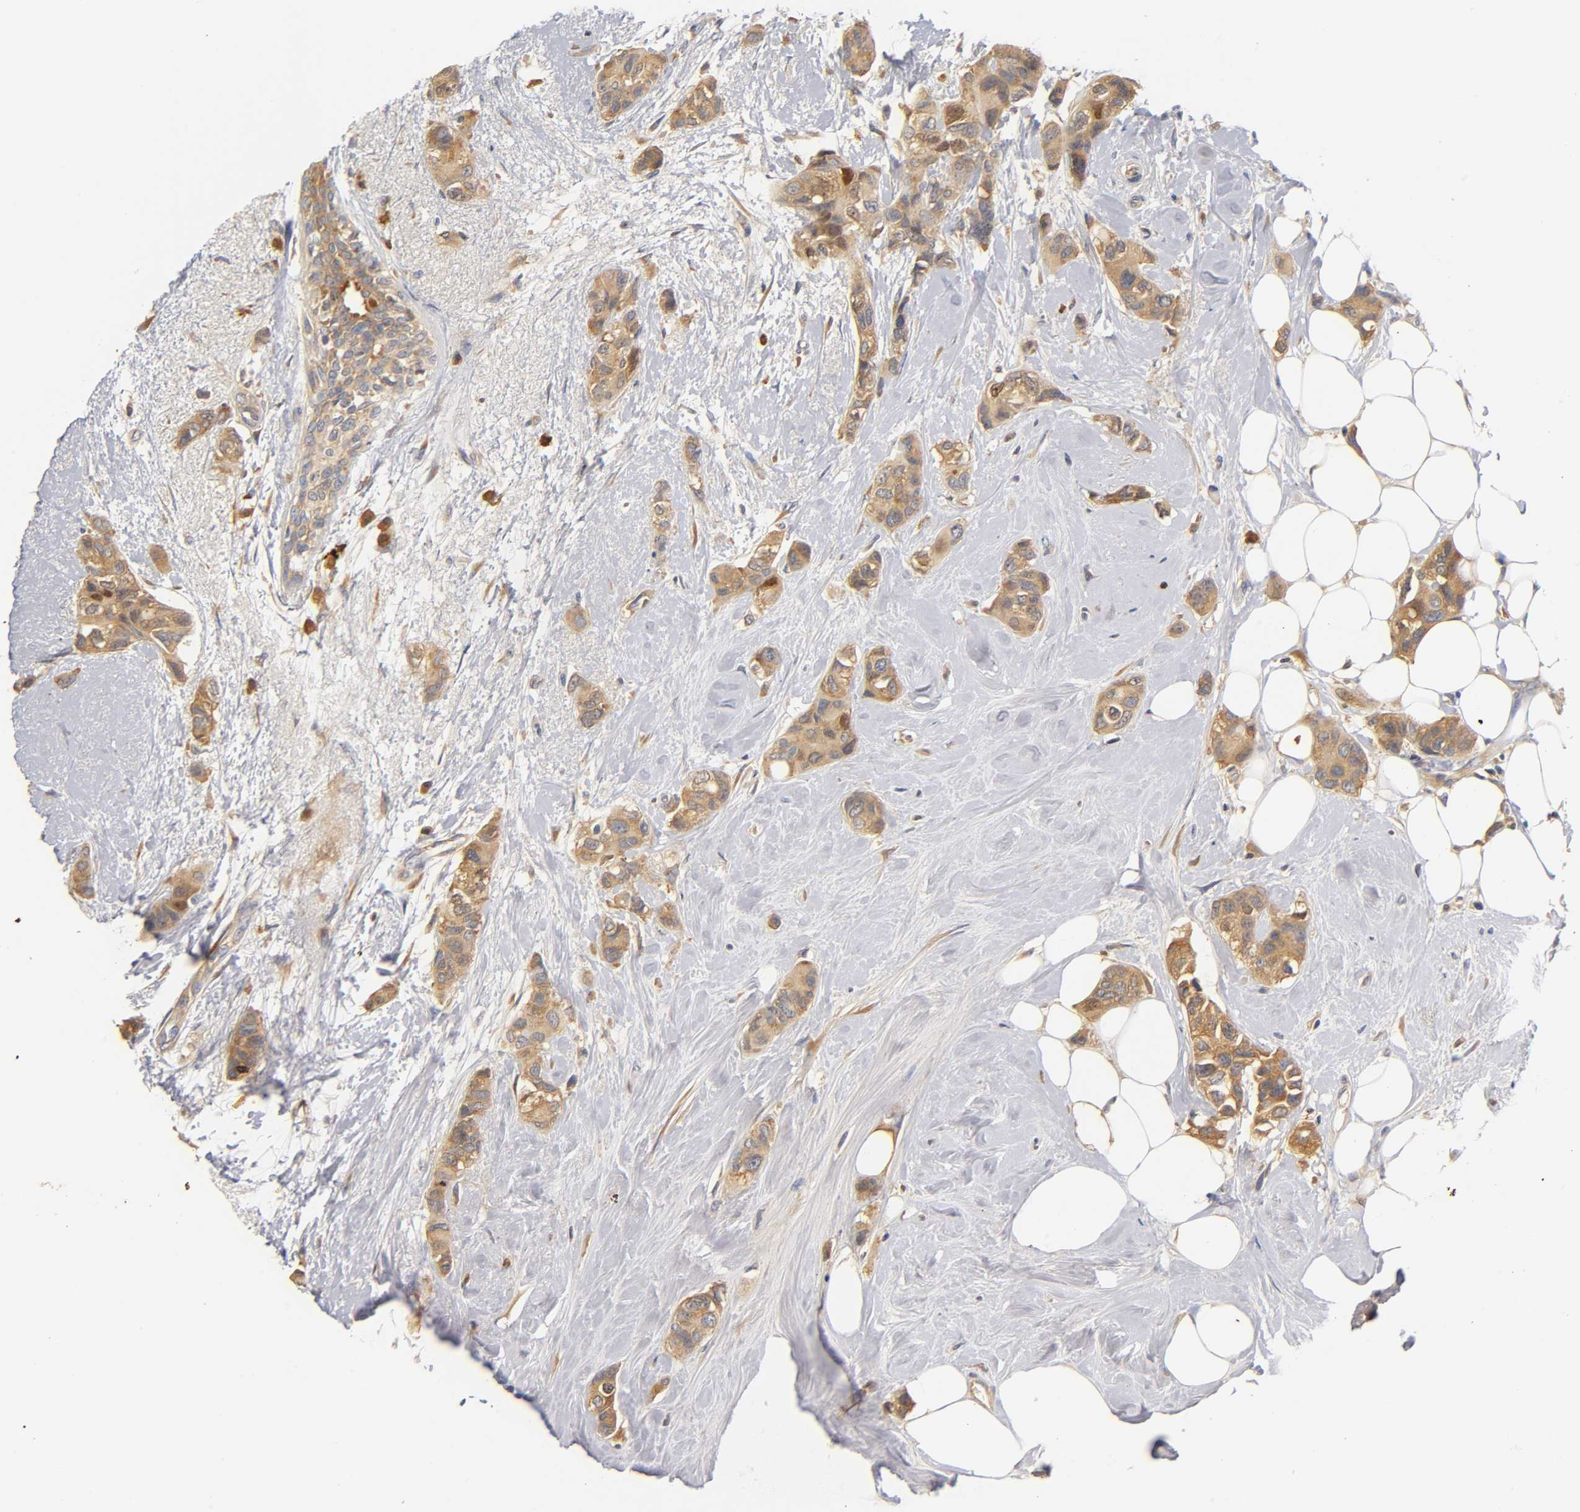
{"staining": {"intensity": "moderate", "quantity": ">75%", "location": "cytoplasmic/membranous"}, "tissue": "breast cancer", "cell_type": "Tumor cells", "image_type": "cancer", "snomed": [{"axis": "morphology", "description": "Duct carcinoma"}, {"axis": "topography", "description": "Breast"}], "caption": "Protein expression analysis of breast cancer (intraductal carcinoma) reveals moderate cytoplasmic/membranous staining in about >75% of tumor cells. Nuclei are stained in blue.", "gene": "RPS29", "patient": {"sex": "female", "age": 51}}